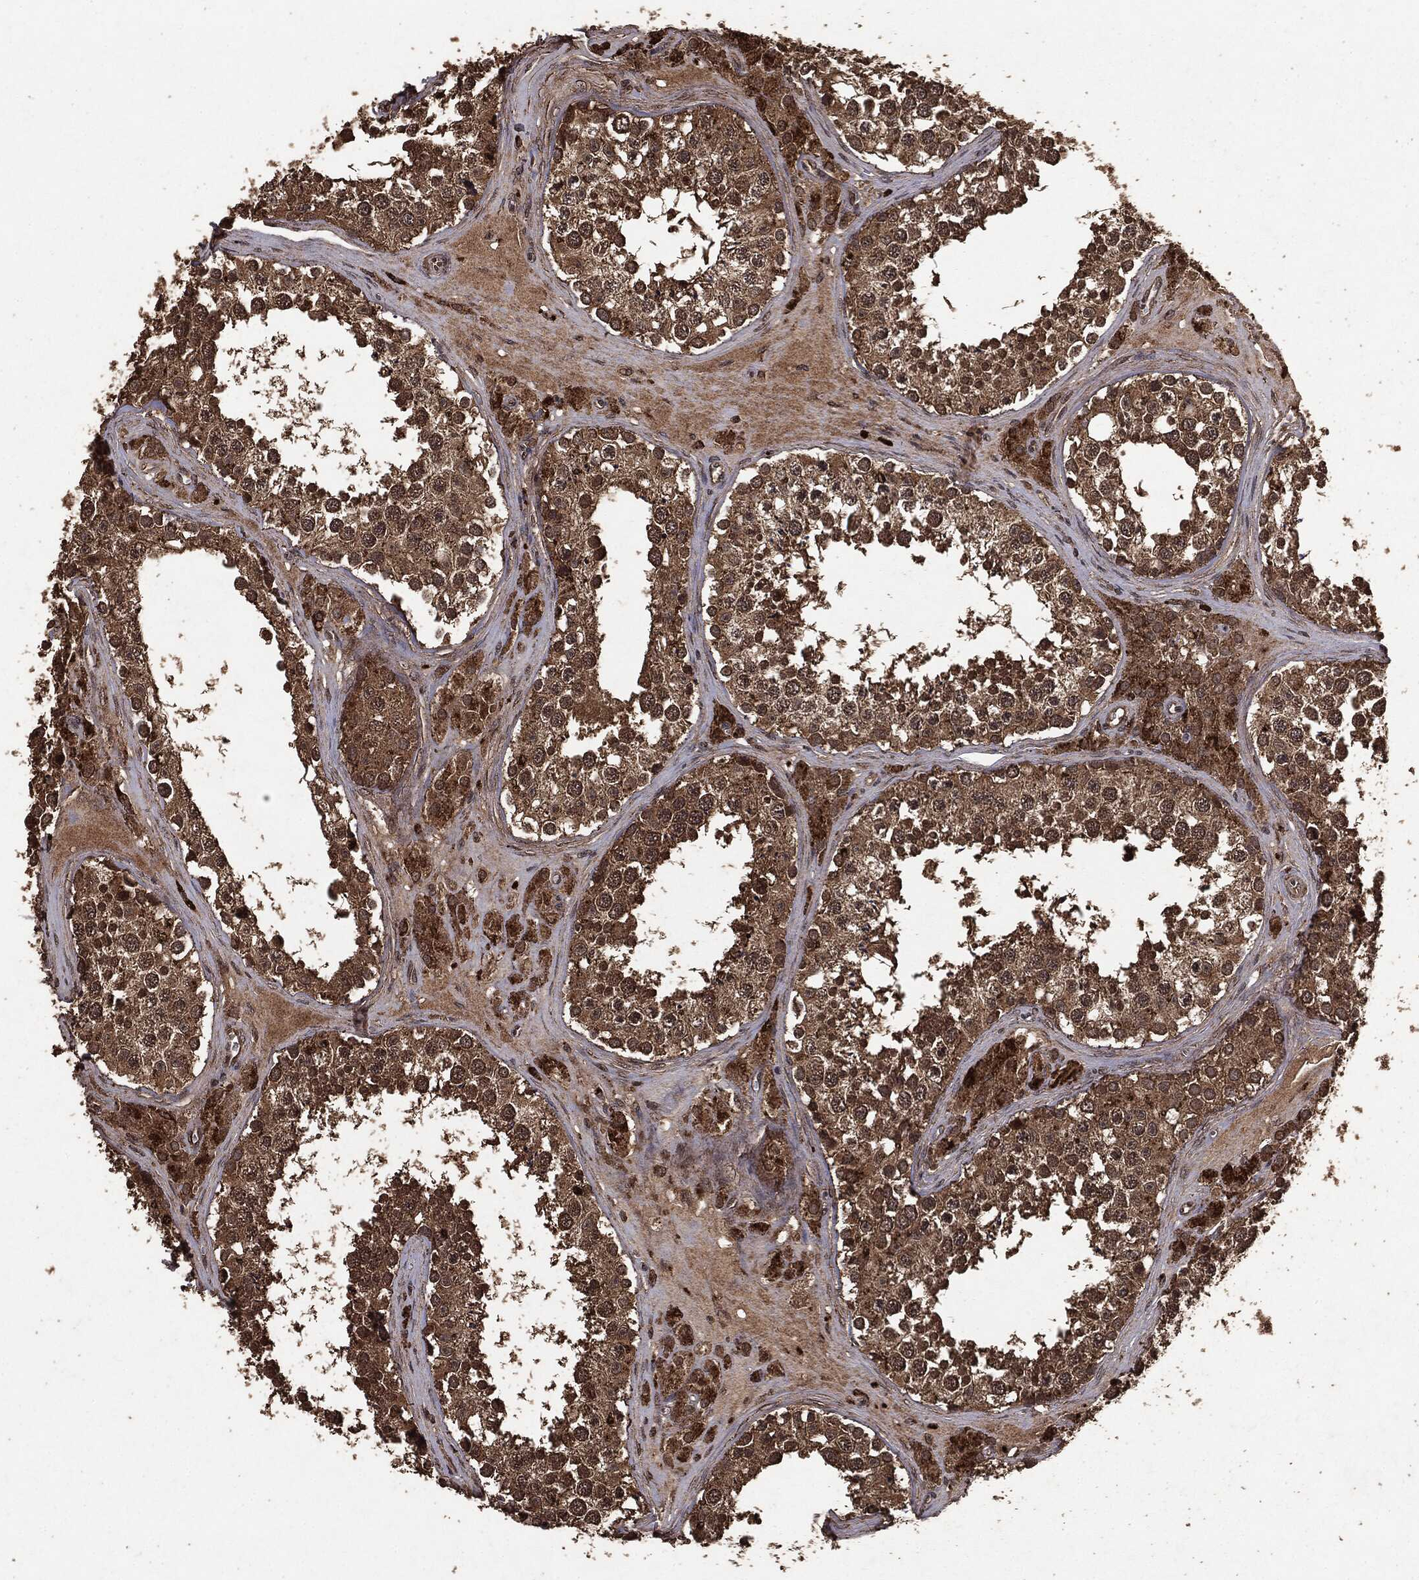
{"staining": {"intensity": "strong", "quantity": ">75%", "location": "cytoplasmic/membranous"}, "tissue": "testis", "cell_type": "Cells in seminiferous ducts", "image_type": "normal", "snomed": [{"axis": "morphology", "description": "Normal tissue, NOS"}, {"axis": "topography", "description": "Testis"}], "caption": "Cells in seminiferous ducts exhibit strong cytoplasmic/membranous expression in about >75% of cells in unremarkable testis. (Brightfield microscopy of DAB IHC at high magnification).", "gene": "NME1", "patient": {"sex": "male", "age": 31}}